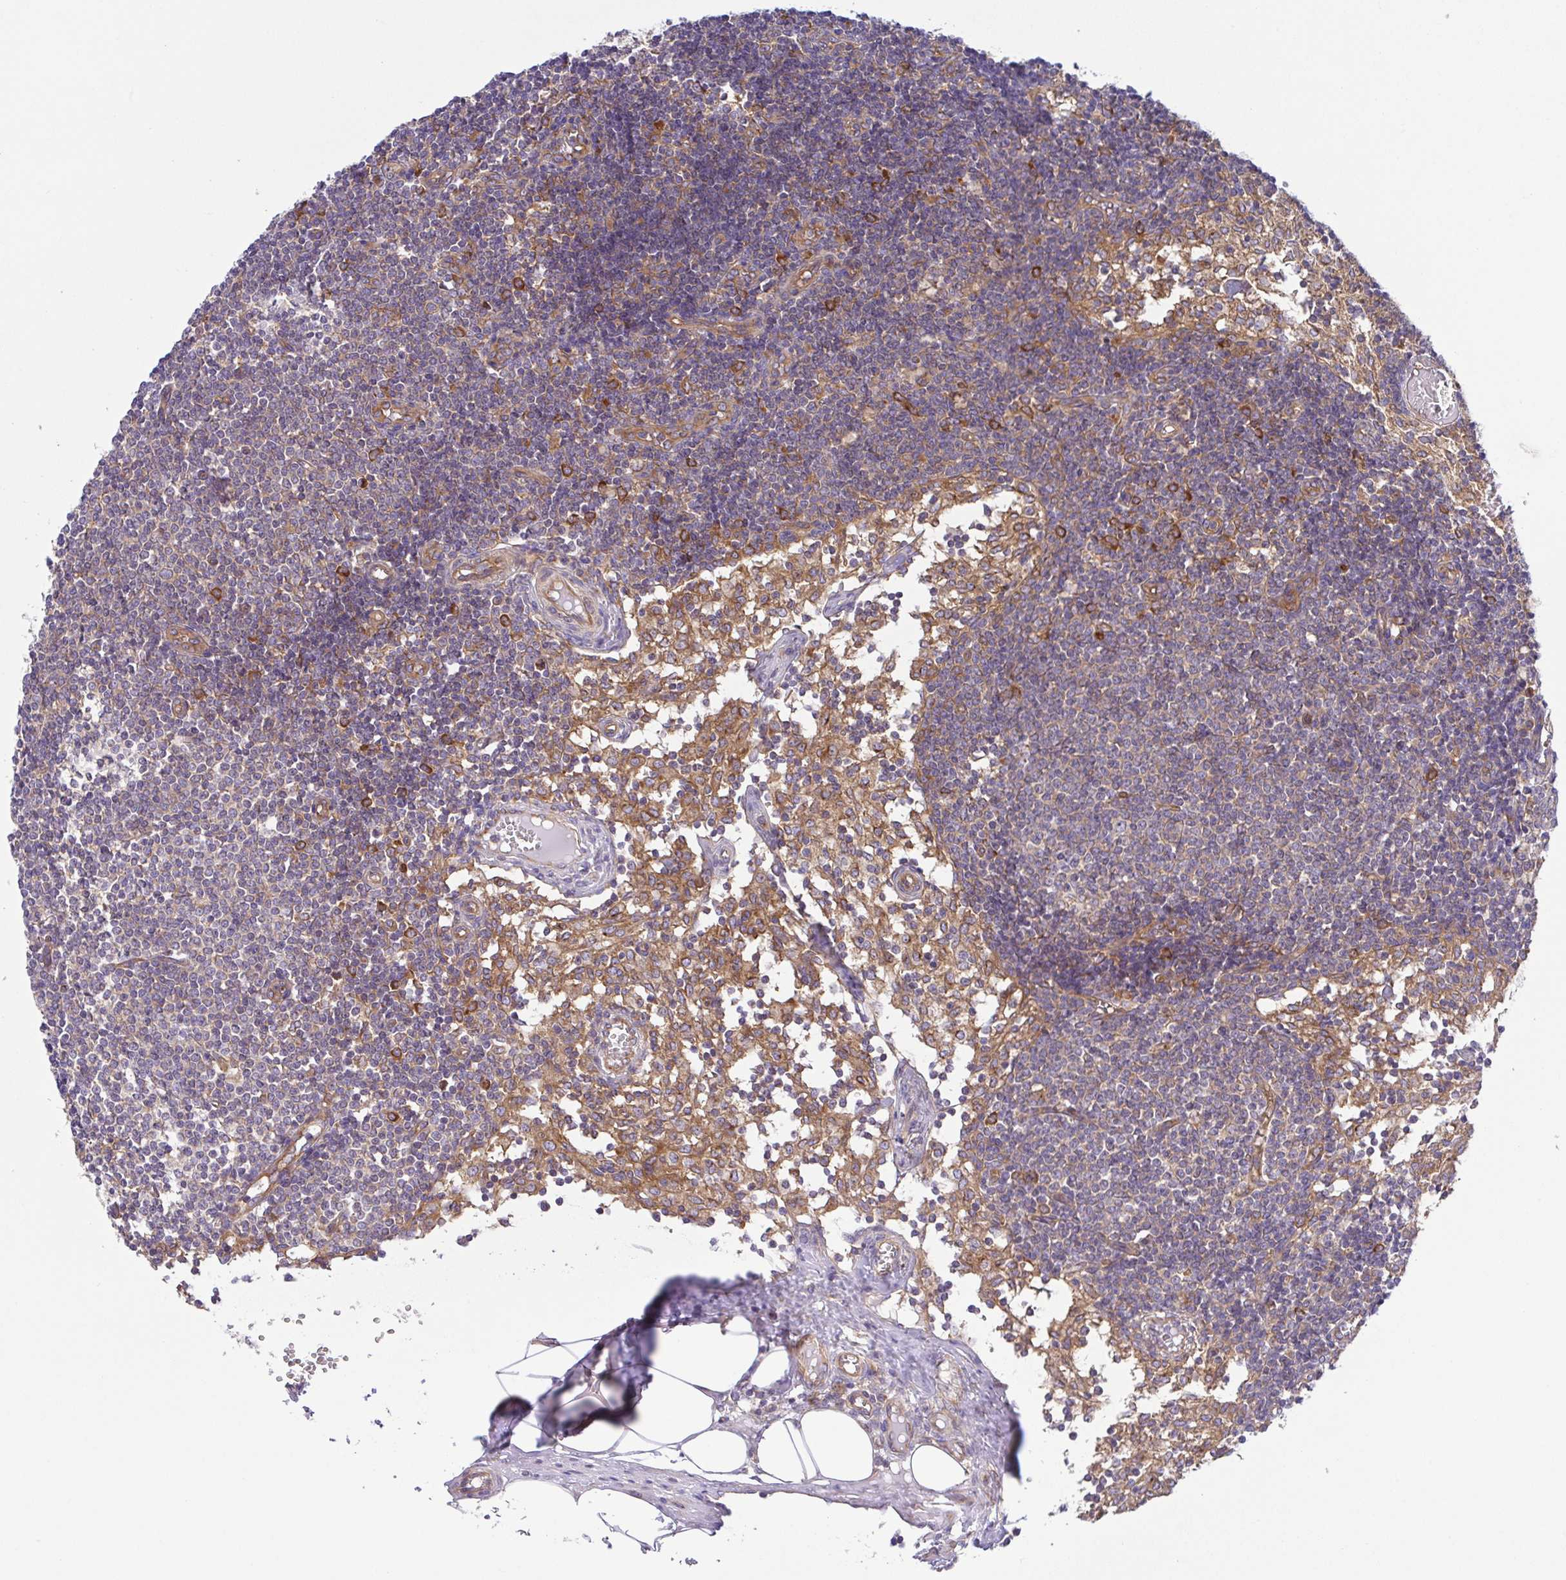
{"staining": {"intensity": "moderate", "quantity": ">75%", "location": "cytoplasmic/membranous"}, "tissue": "lymph node", "cell_type": "Germinal center cells", "image_type": "normal", "snomed": [{"axis": "morphology", "description": "Normal tissue, NOS"}, {"axis": "topography", "description": "Lymph node"}], "caption": "IHC staining of normal lymph node, which demonstrates medium levels of moderate cytoplasmic/membranous staining in approximately >75% of germinal center cells indicating moderate cytoplasmic/membranous protein expression. The staining was performed using DAB (3,3'-diaminobenzidine) (brown) for protein detection and nuclei were counterstained in hematoxylin (blue).", "gene": "KIF5B", "patient": {"sex": "female", "age": 31}}